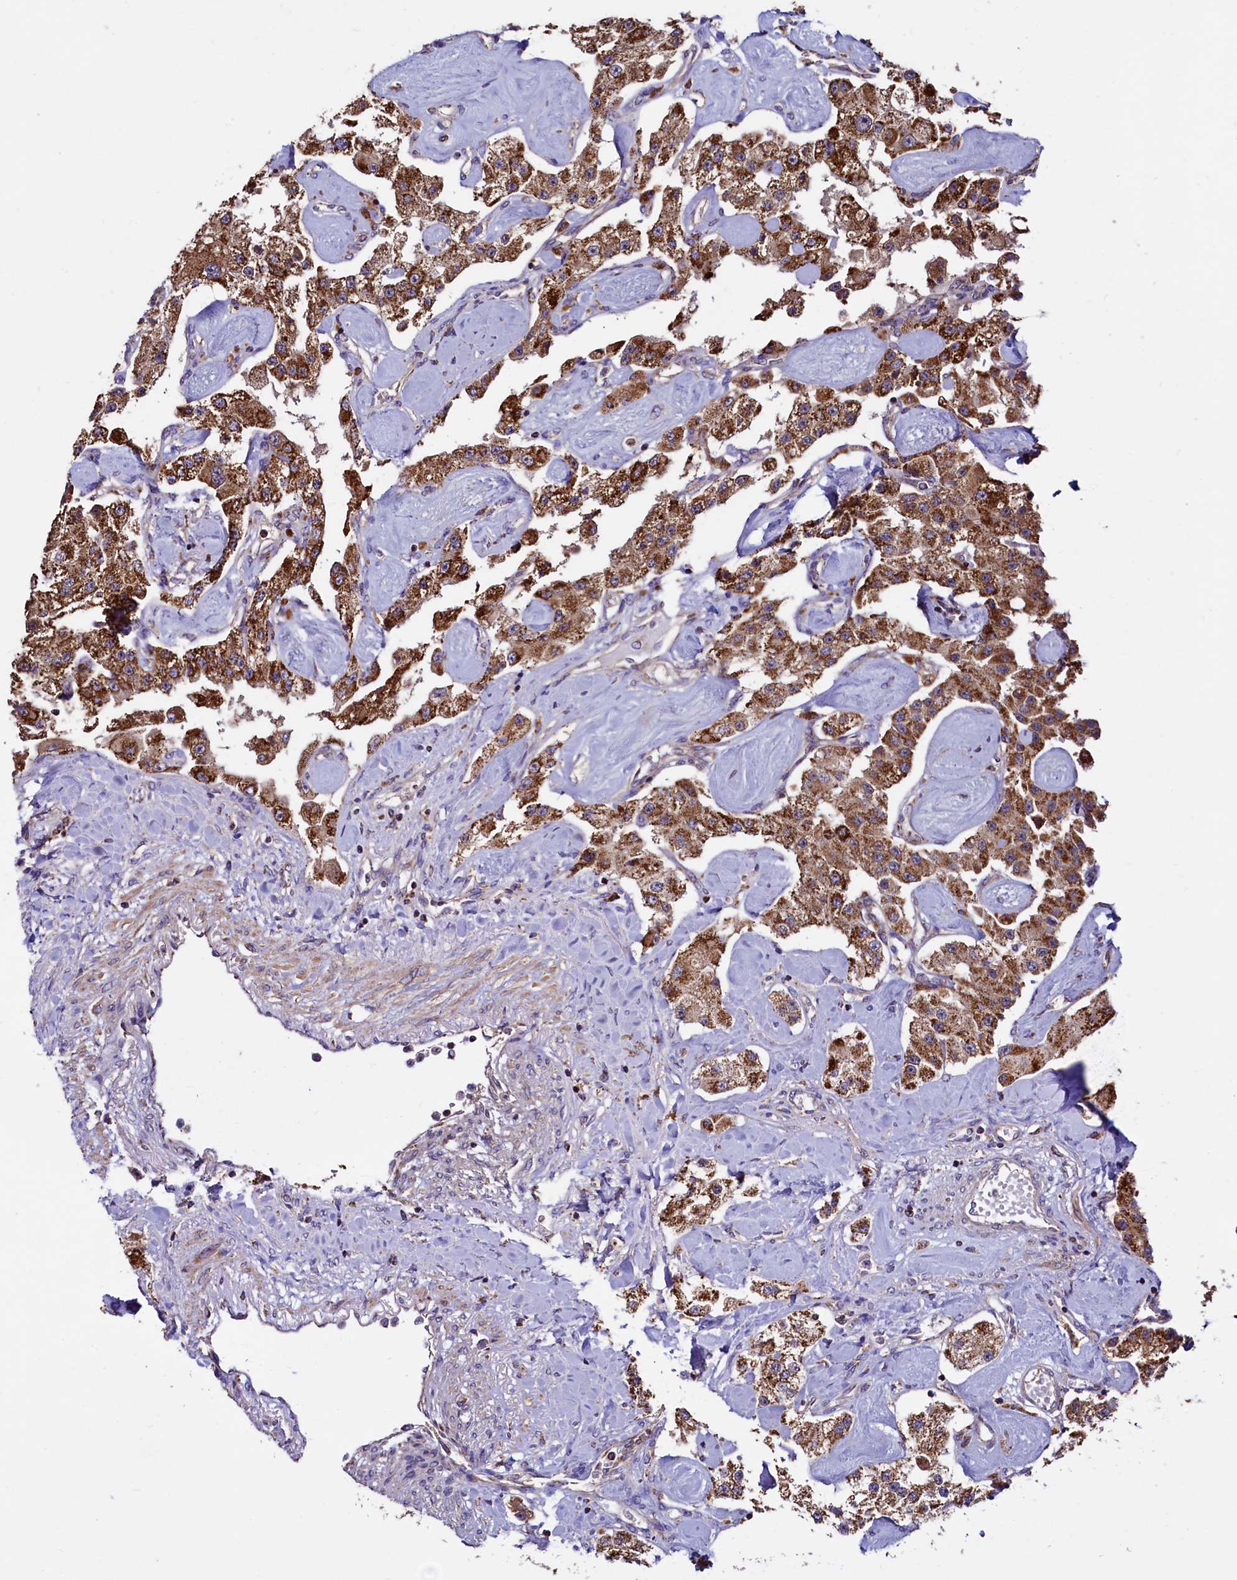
{"staining": {"intensity": "strong", "quantity": ">75%", "location": "cytoplasmic/membranous"}, "tissue": "carcinoid", "cell_type": "Tumor cells", "image_type": "cancer", "snomed": [{"axis": "morphology", "description": "Carcinoid, malignant, NOS"}, {"axis": "topography", "description": "Pancreas"}], "caption": "An image of malignant carcinoid stained for a protein exhibits strong cytoplasmic/membranous brown staining in tumor cells.", "gene": "STARD5", "patient": {"sex": "male", "age": 41}}